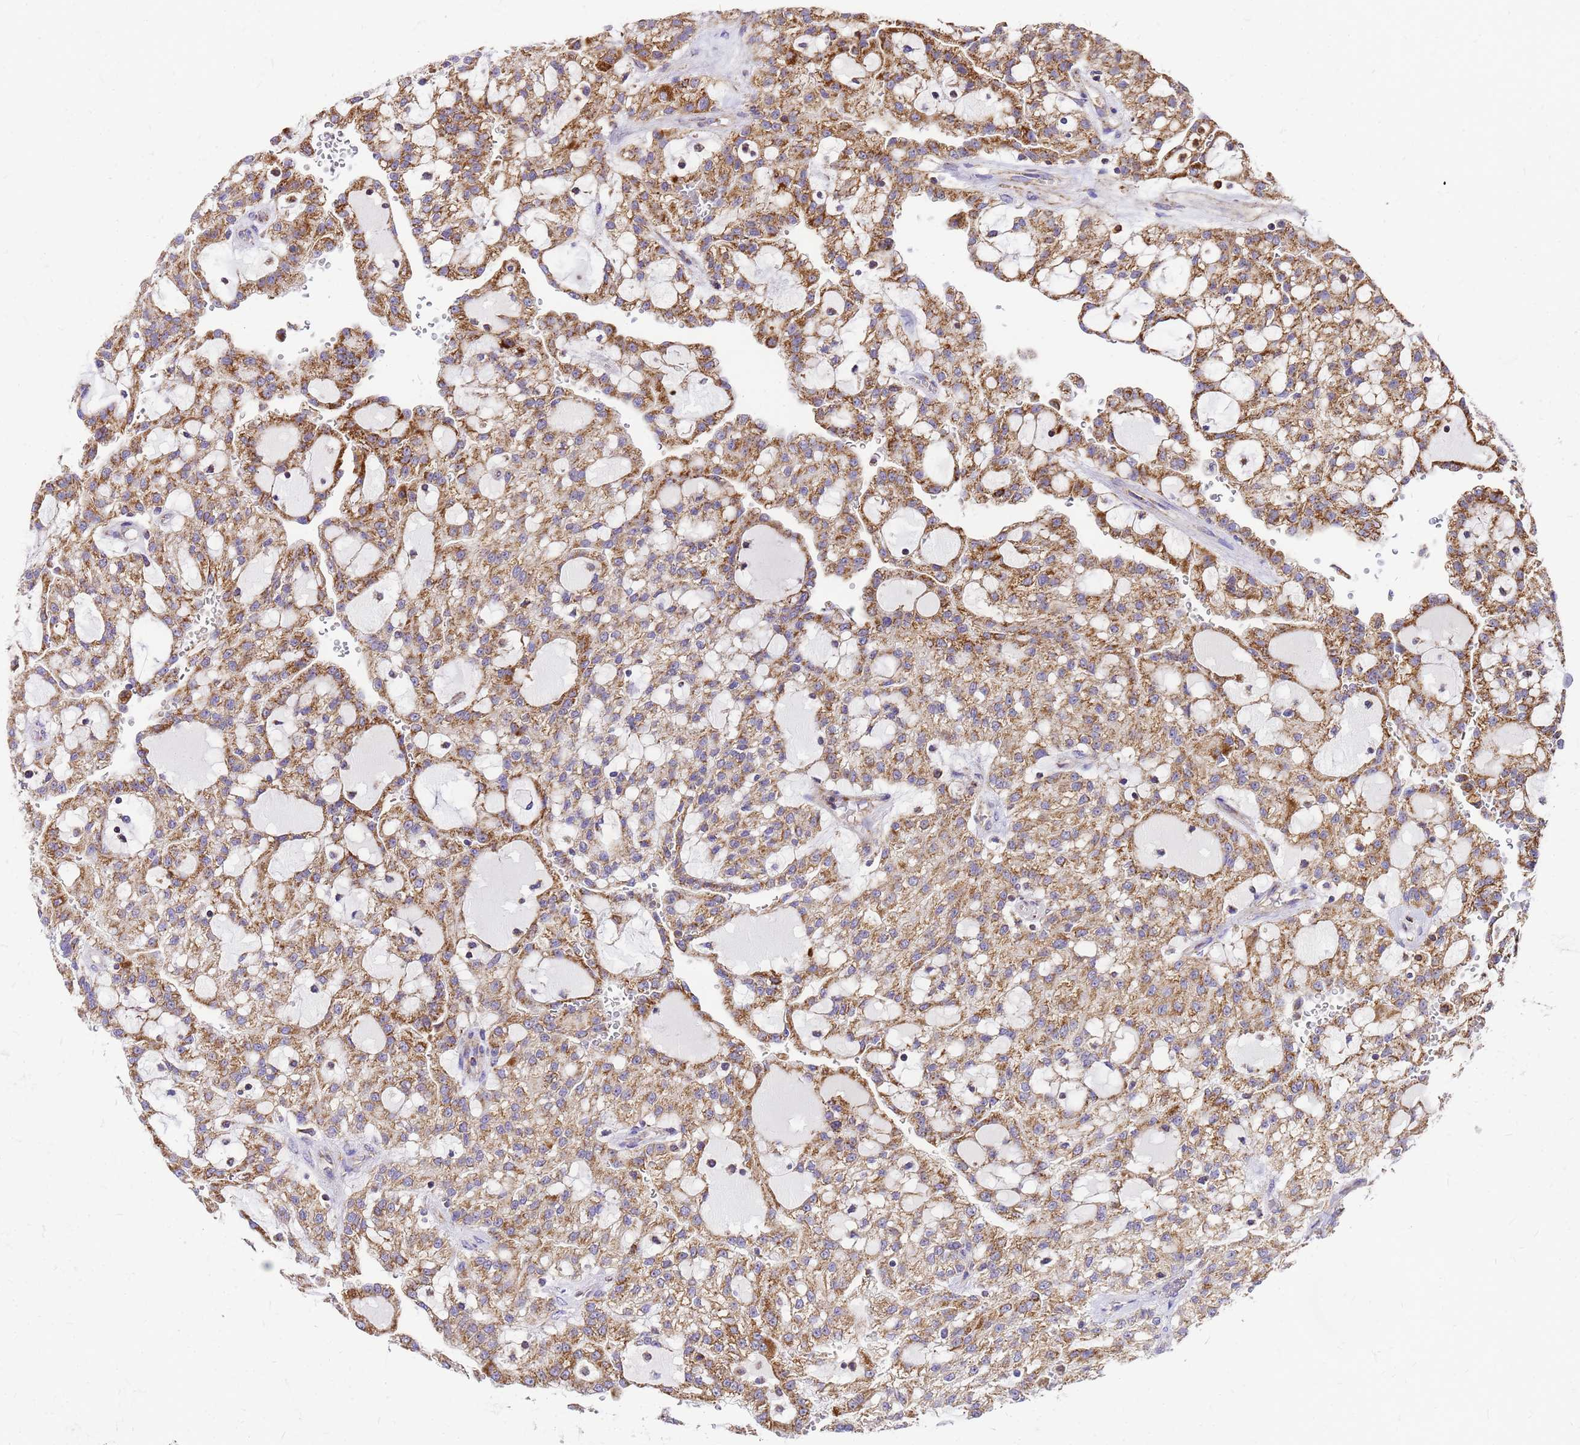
{"staining": {"intensity": "moderate", "quantity": ">75%", "location": "cytoplasmic/membranous"}, "tissue": "renal cancer", "cell_type": "Tumor cells", "image_type": "cancer", "snomed": [{"axis": "morphology", "description": "Adenocarcinoma, NOS"}, {"axis": "topography", "description": "Kidney"}], "caption": "A histopathology image of human renal adenocarcinoma stained for a protein demonstrates moderate cytoplasmic/membranous brown staining in tumor cells. The staining was performed using DAB (3,3'-diaminobenzidine) to visualize the protein expression in brown, while the nuclei were stained in blue with hematoxylin (Magnification: 20x).", "gene": "MRPS26", "patient": {"sex": "male", "age": 63}}